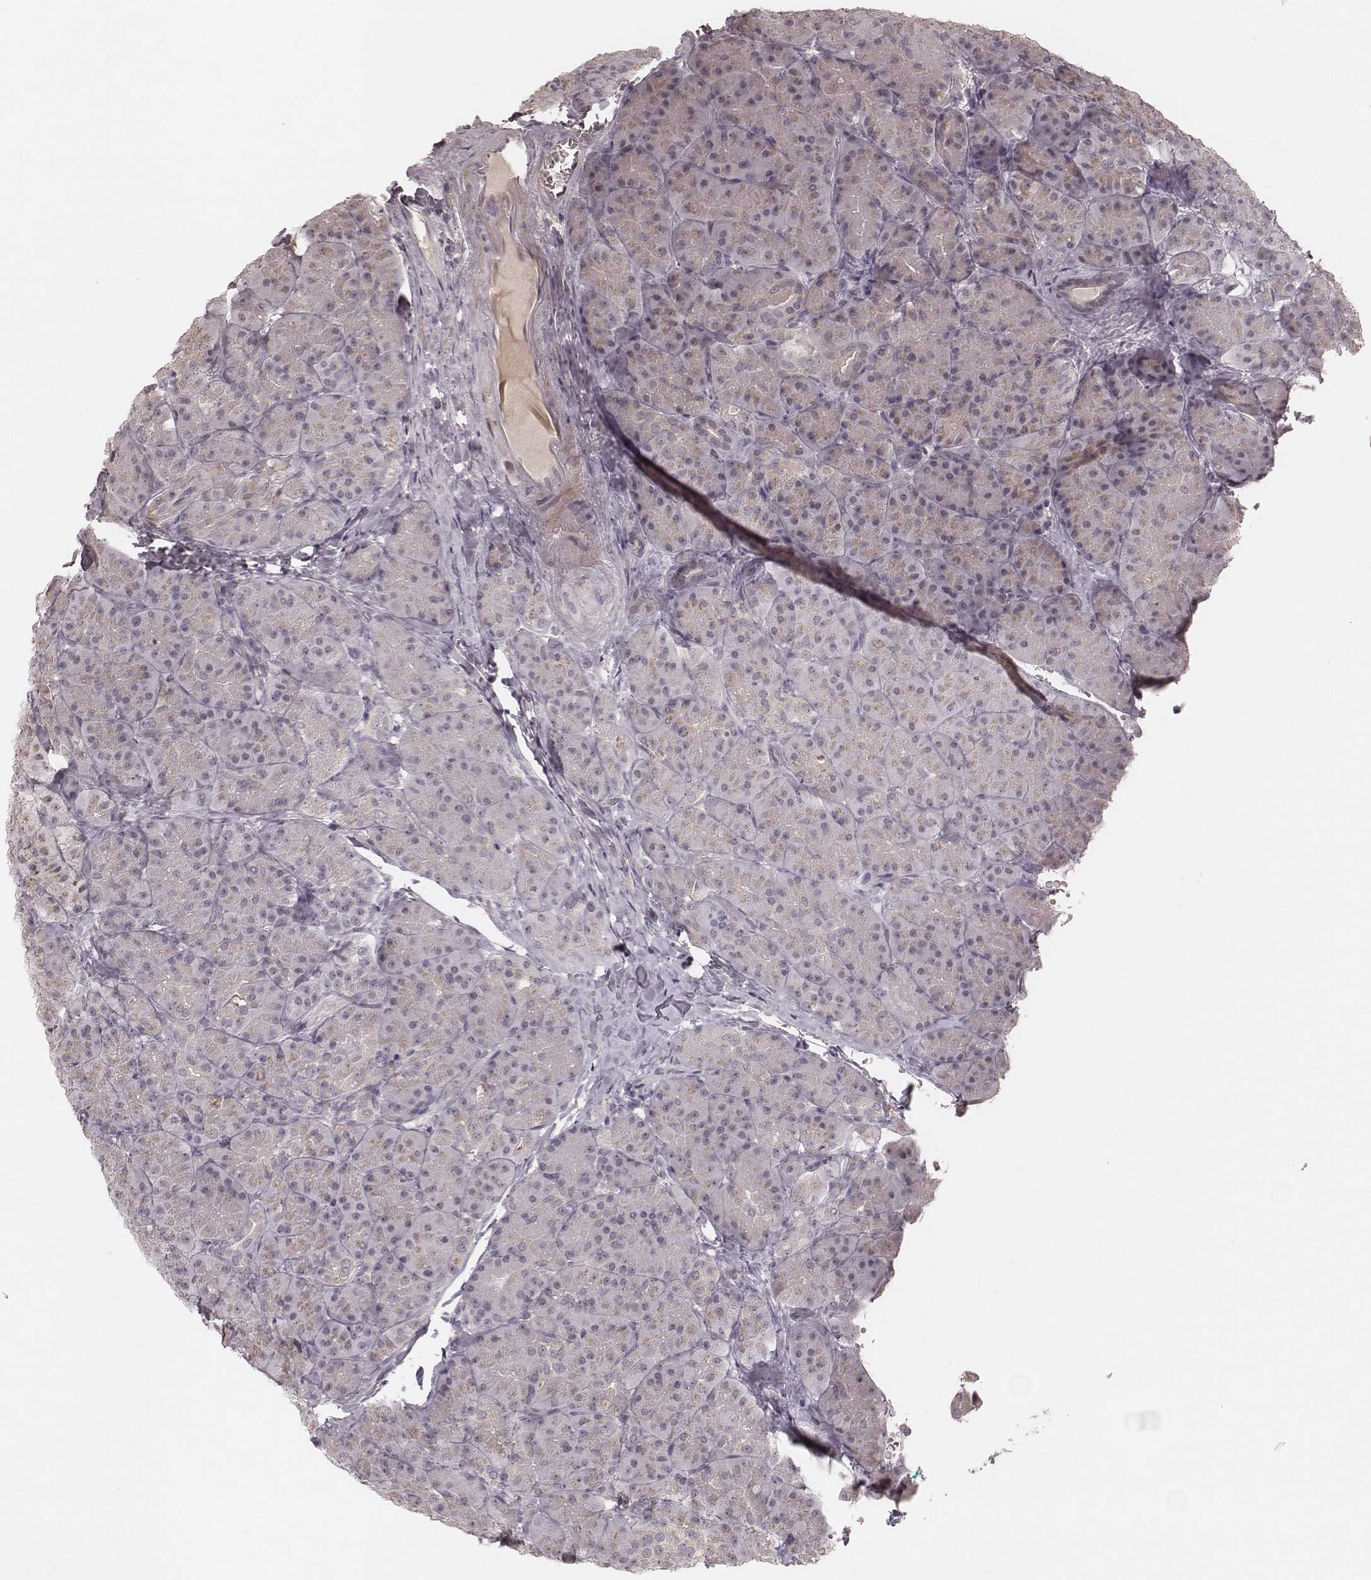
{"staining": {"intensity": "negative", "quantity": "none", "location": "none"}, "tissue": "pancreas", "cell_type": "Exocrine glandular cells", "image_type": "normal", "snomed": [{"axis": "morphology", "description": "Normal tissue, NOS"}, {"axis": "topography", "description": "Pancreas"}], "caption": "The histopathology image displays no significant staining in exocrine glandular cells of pancreas. (DAB immunohistochemistry (IHC), high magnification).", "gene": "FAM13B", "patient": {"sex": "male", "age": 57}}